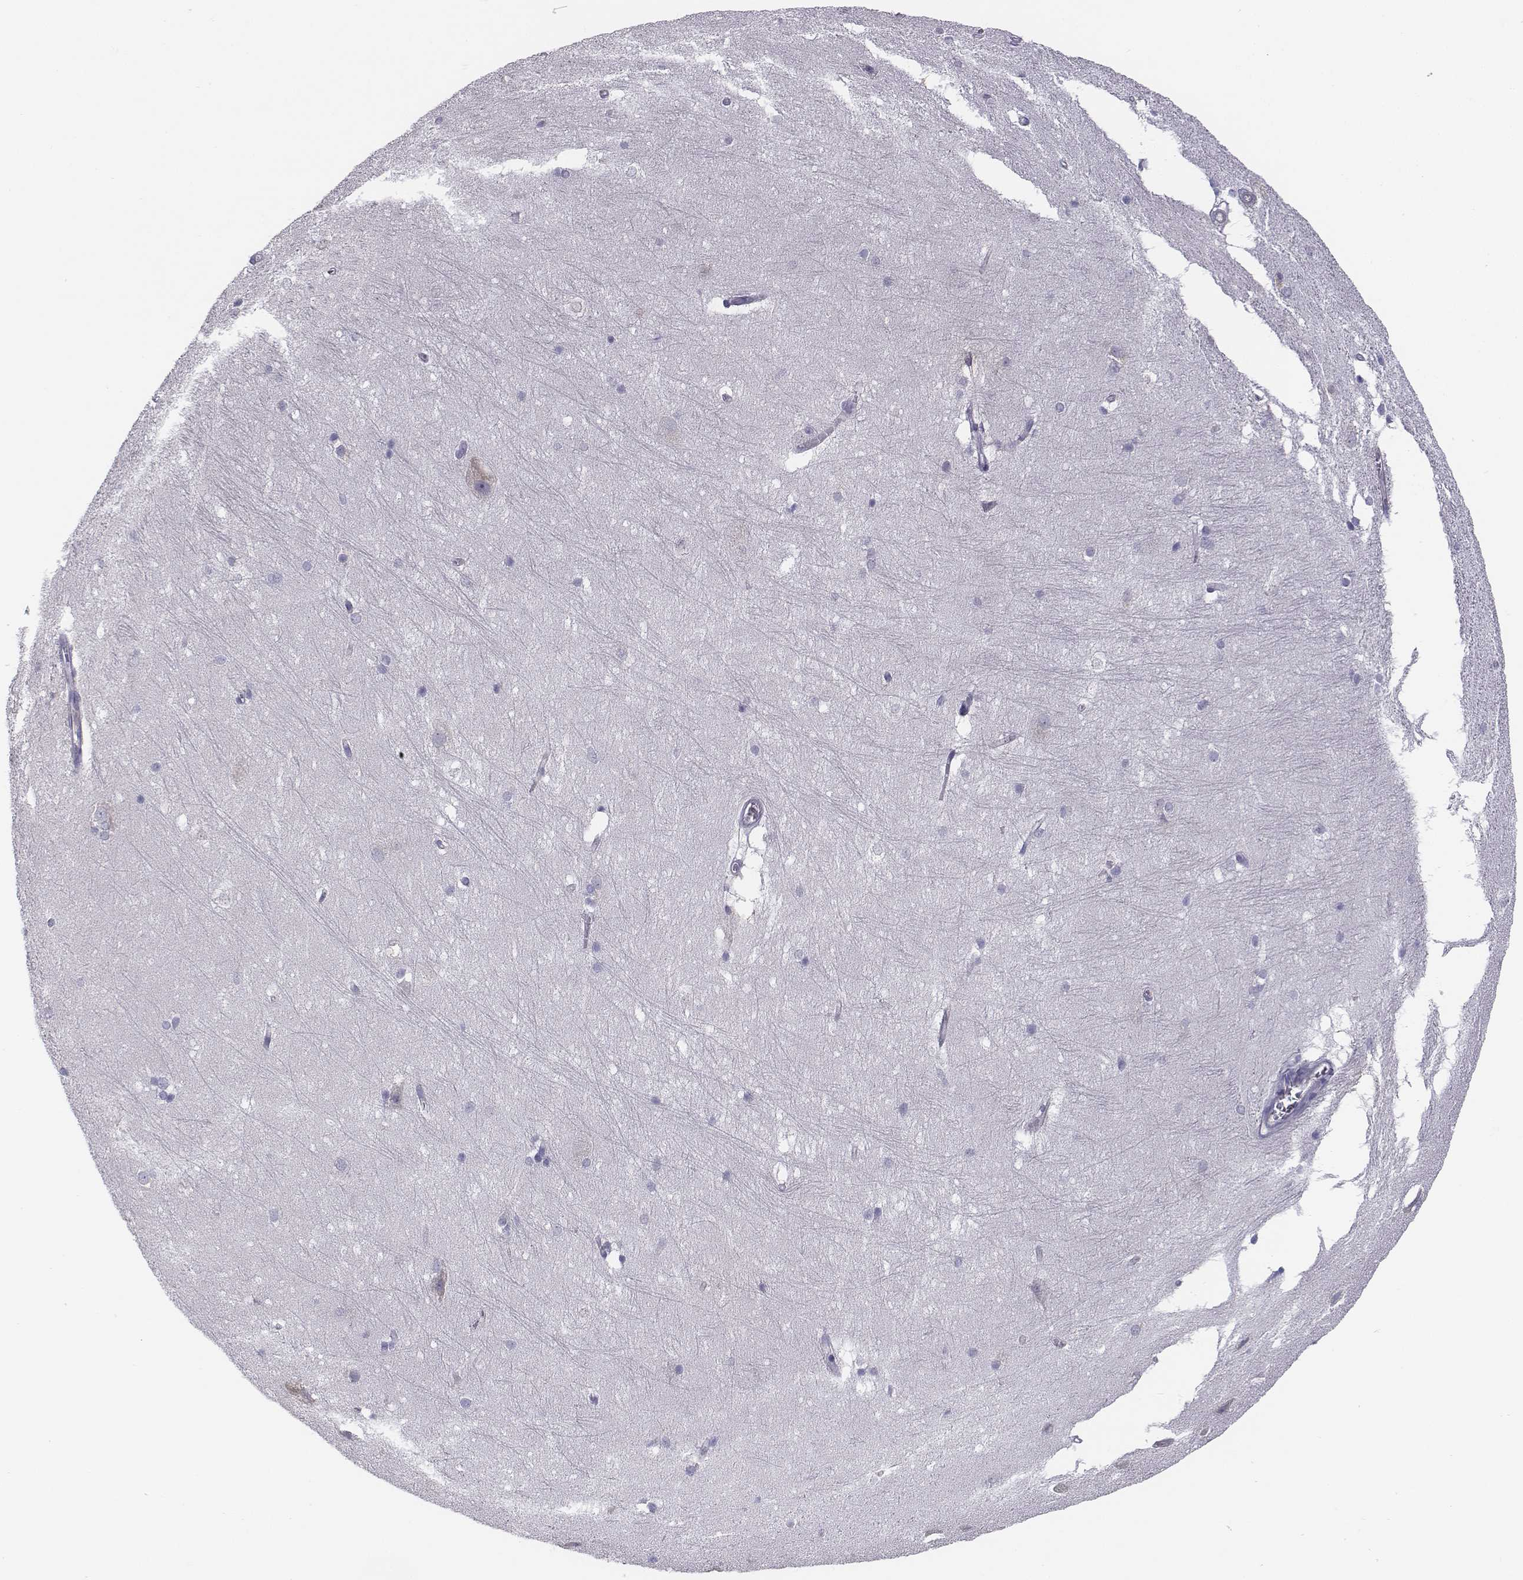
{"staining": {"intensity": "negative", "quantity": "none", "location": "none"}, "tissue": "hippocampus", "cell_type": "Glial cells", "image_type": "normal", "snomed": [{"axis": "morphology", "description": "Normal tissue, NOS"}, {"axis": "topography", "description": "Cerebral cortex"}, {"axis": "topography", "description": "Hippocampus"}], "caption": "An immunohistochemistry photomicrograph of unremarkable hippocampus is shown. There is no staining in glial cells of hippocampus. (IHC, brightfield microscopy, high magnification).", "gene": "CHST14", "patient": {"sex": "female", "age": 19}}